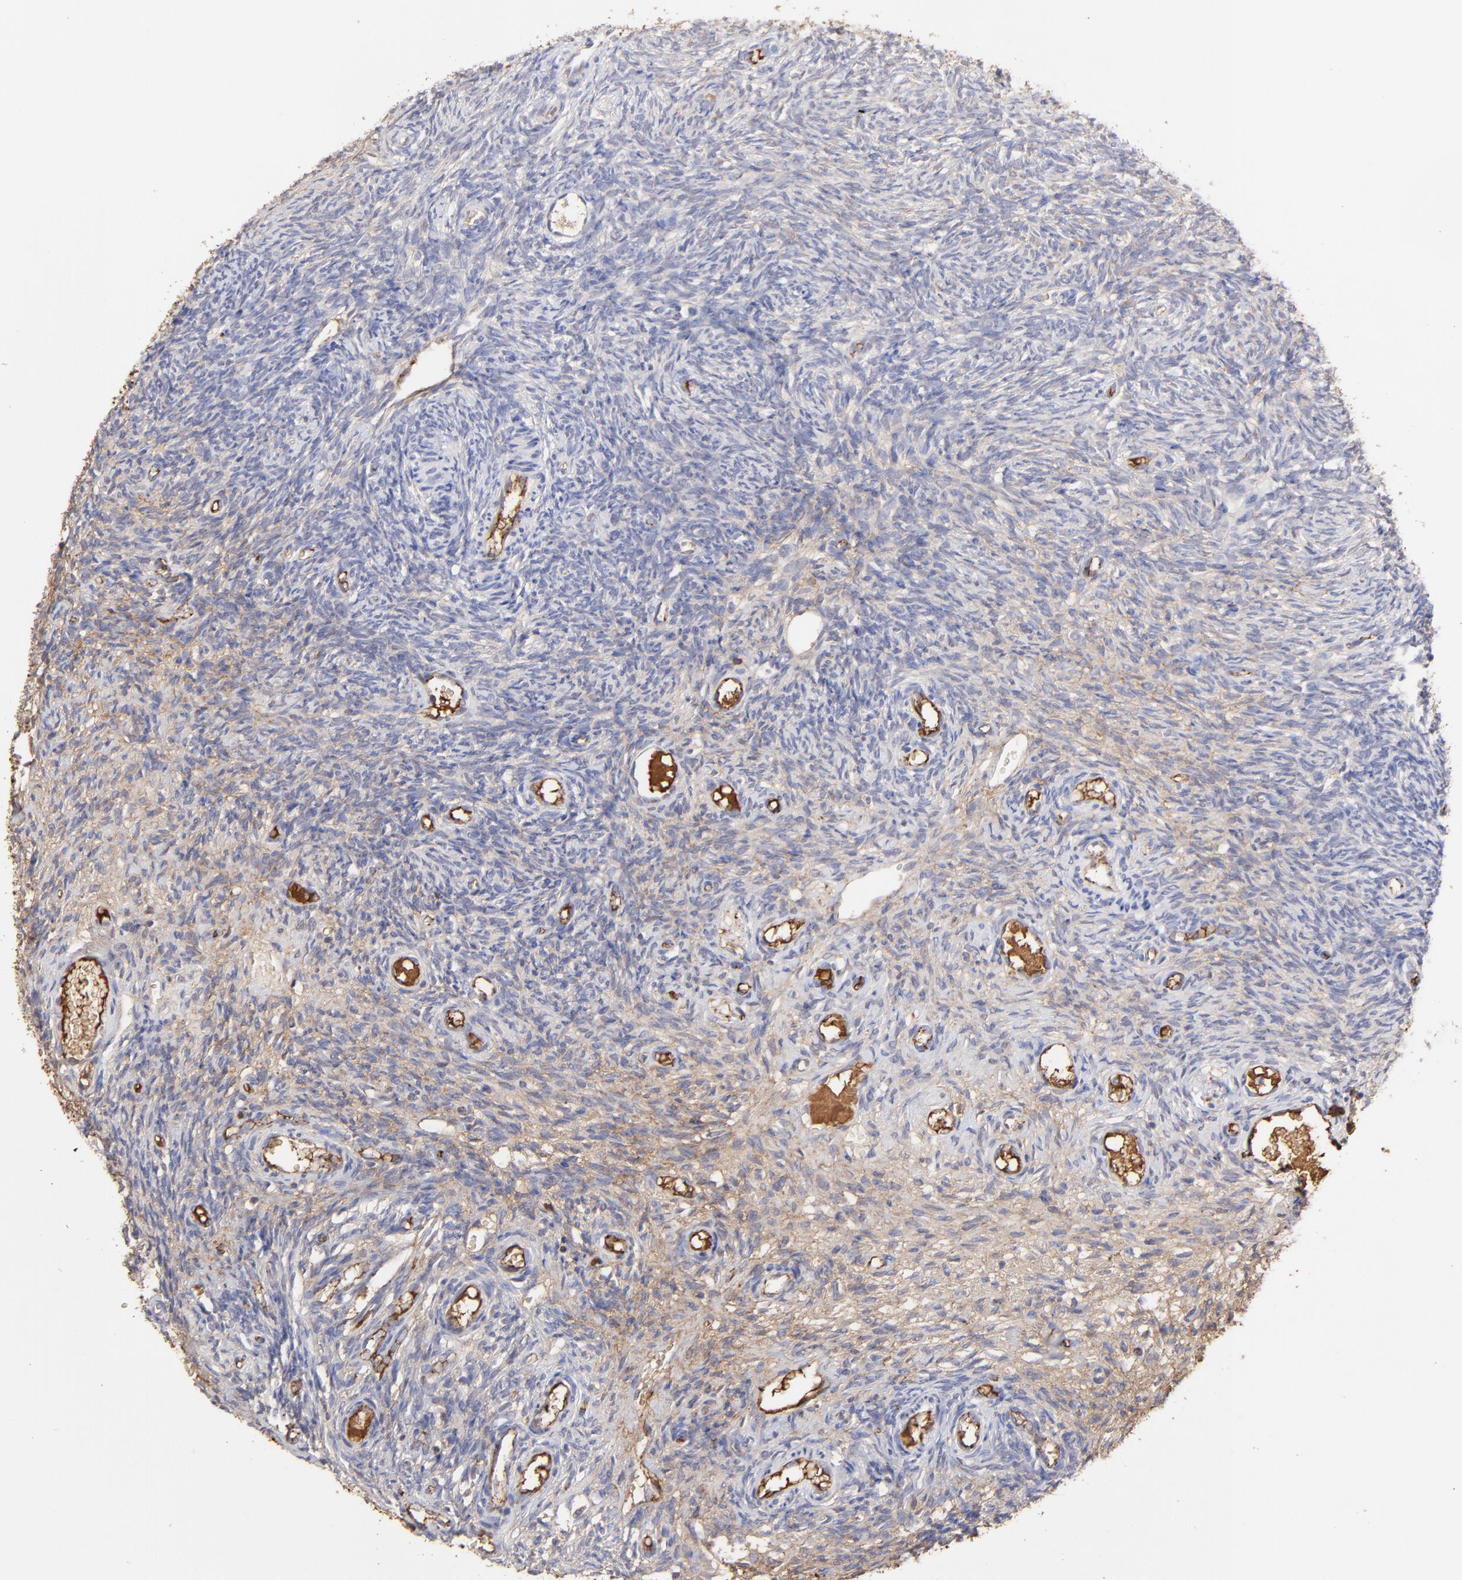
{"staining": {"intensity": "strong", "quantity": ">75%", "location": "cytoplasmic/membranous,nuclear"}, "tissue": "ovary", "cell_type": "Follicle cells", "image_type": "normal", "snomed": [{"axis": "morphology", "description": "Normal tissue, NOS"}, {"axis": "topography", "description": "Ovary"}], "caption": "Immunohistochemistry (IHC) photomicrograph of normal ovary: ovary stained using immunohistochemistry (IHC) shows high levels of strong protein expression localized specifically in the cytoplasmic/membranous,nuclear of follicle cells, appearing as a cytoplasmic/membranous,nuclear brown color.", "gene": "PSMD14", "patient": {"sex": "female", "age": 35}}